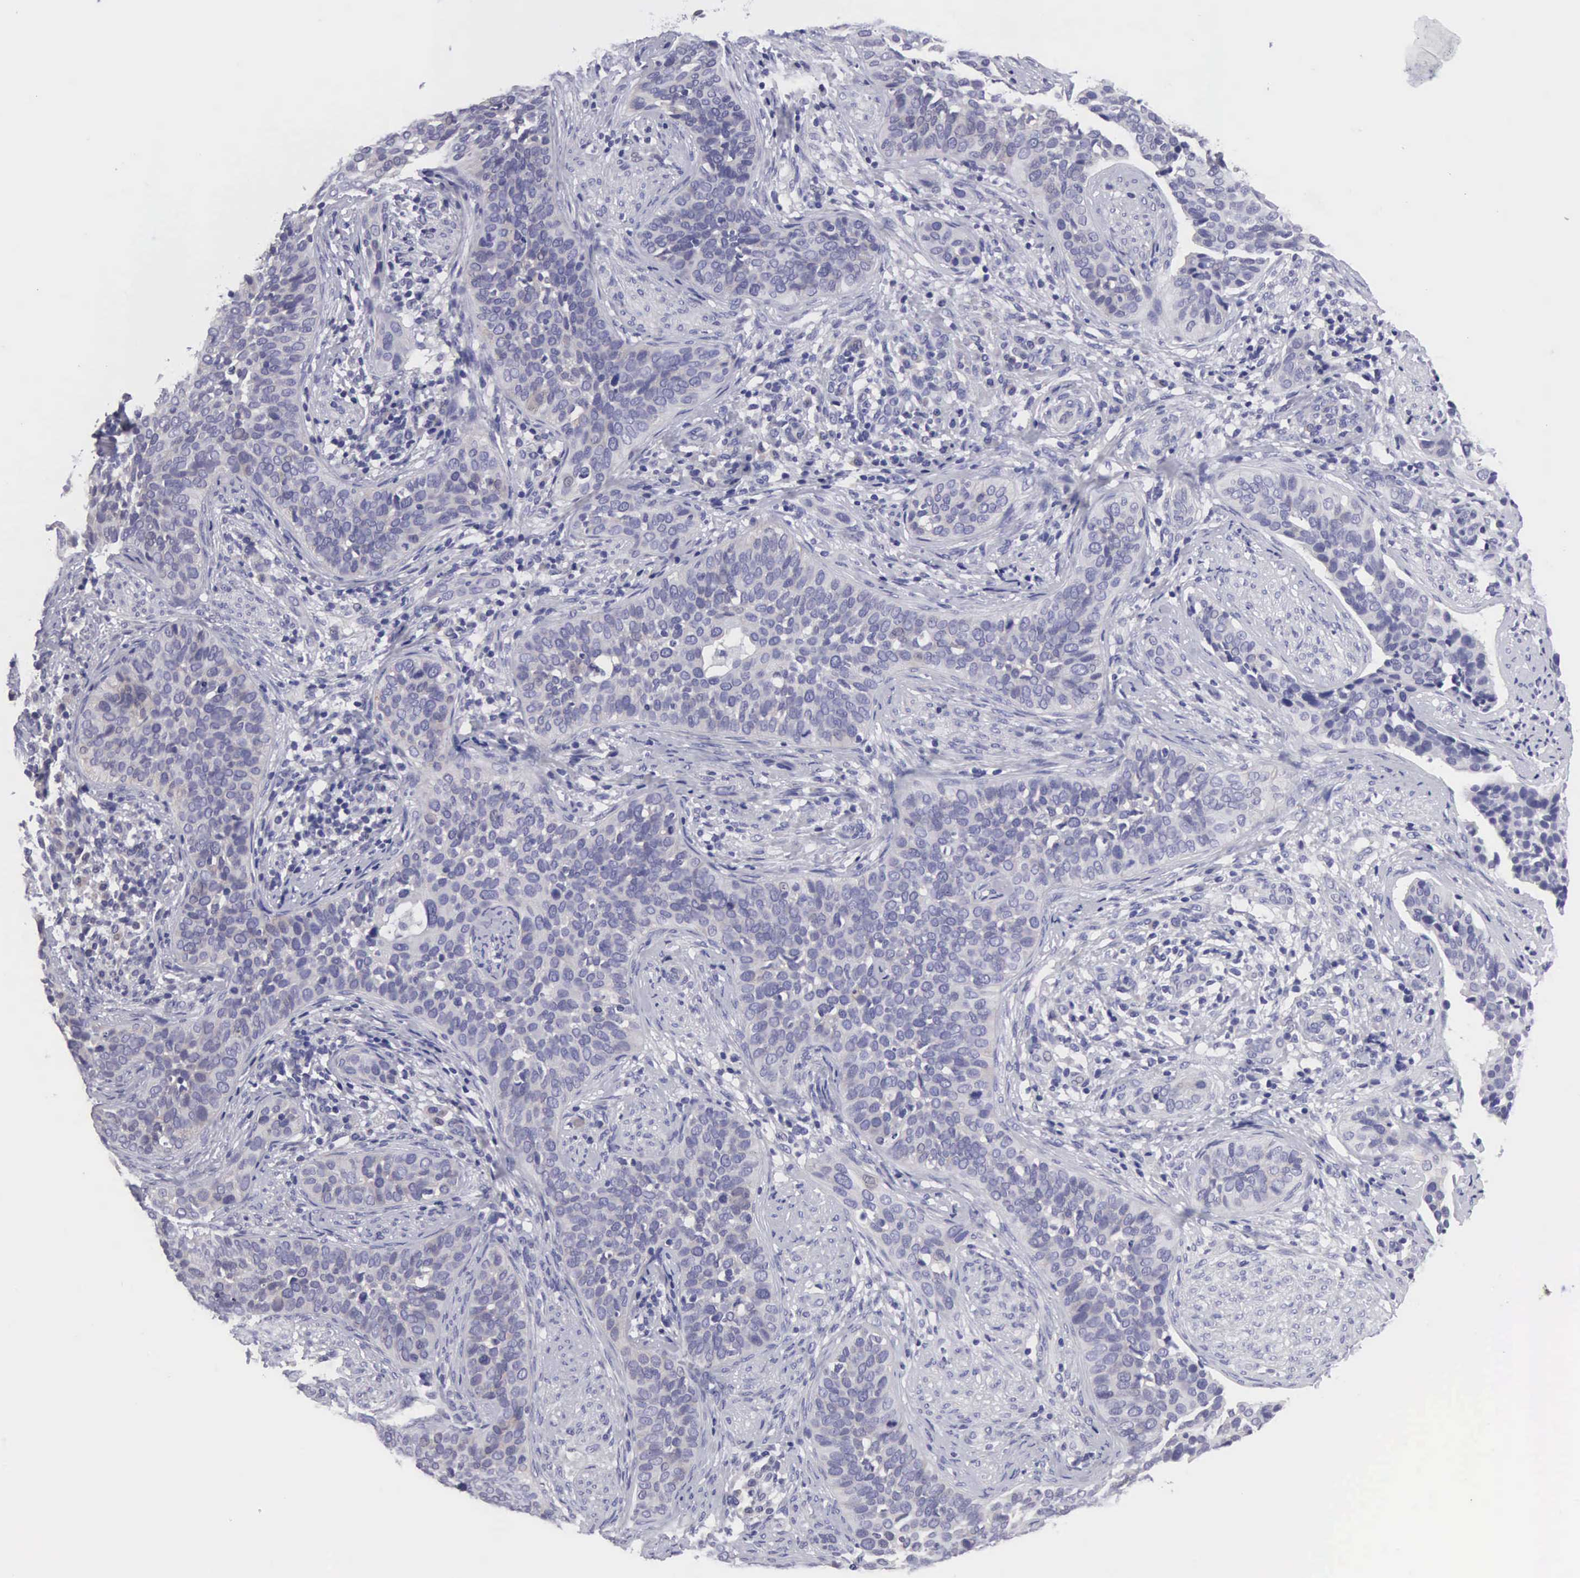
{"staining": {"intensity": "negative", "quantity": "none", "location": "none"}, "tissue": "cervical cancer", "cell_type": "Tumor cells", "image_type": "cancer", "snomed": [{"axis": "morphology", "description": "Squamous cell carcinoma, NOS"}, {"axis": "topography", "description": "Cervix"}], "caption": "This is a histopathology image of IHC staining of cervical cancer (squamous cell carcinoma), which shows no positivity in tumor cells. (Stains: DAB IHC with hematoxylin counter stain, Microscopy: brightfield microscopy at high magnification).", "gene": "SLITRK4", "patient": {"sex": "female", "age": 31}}